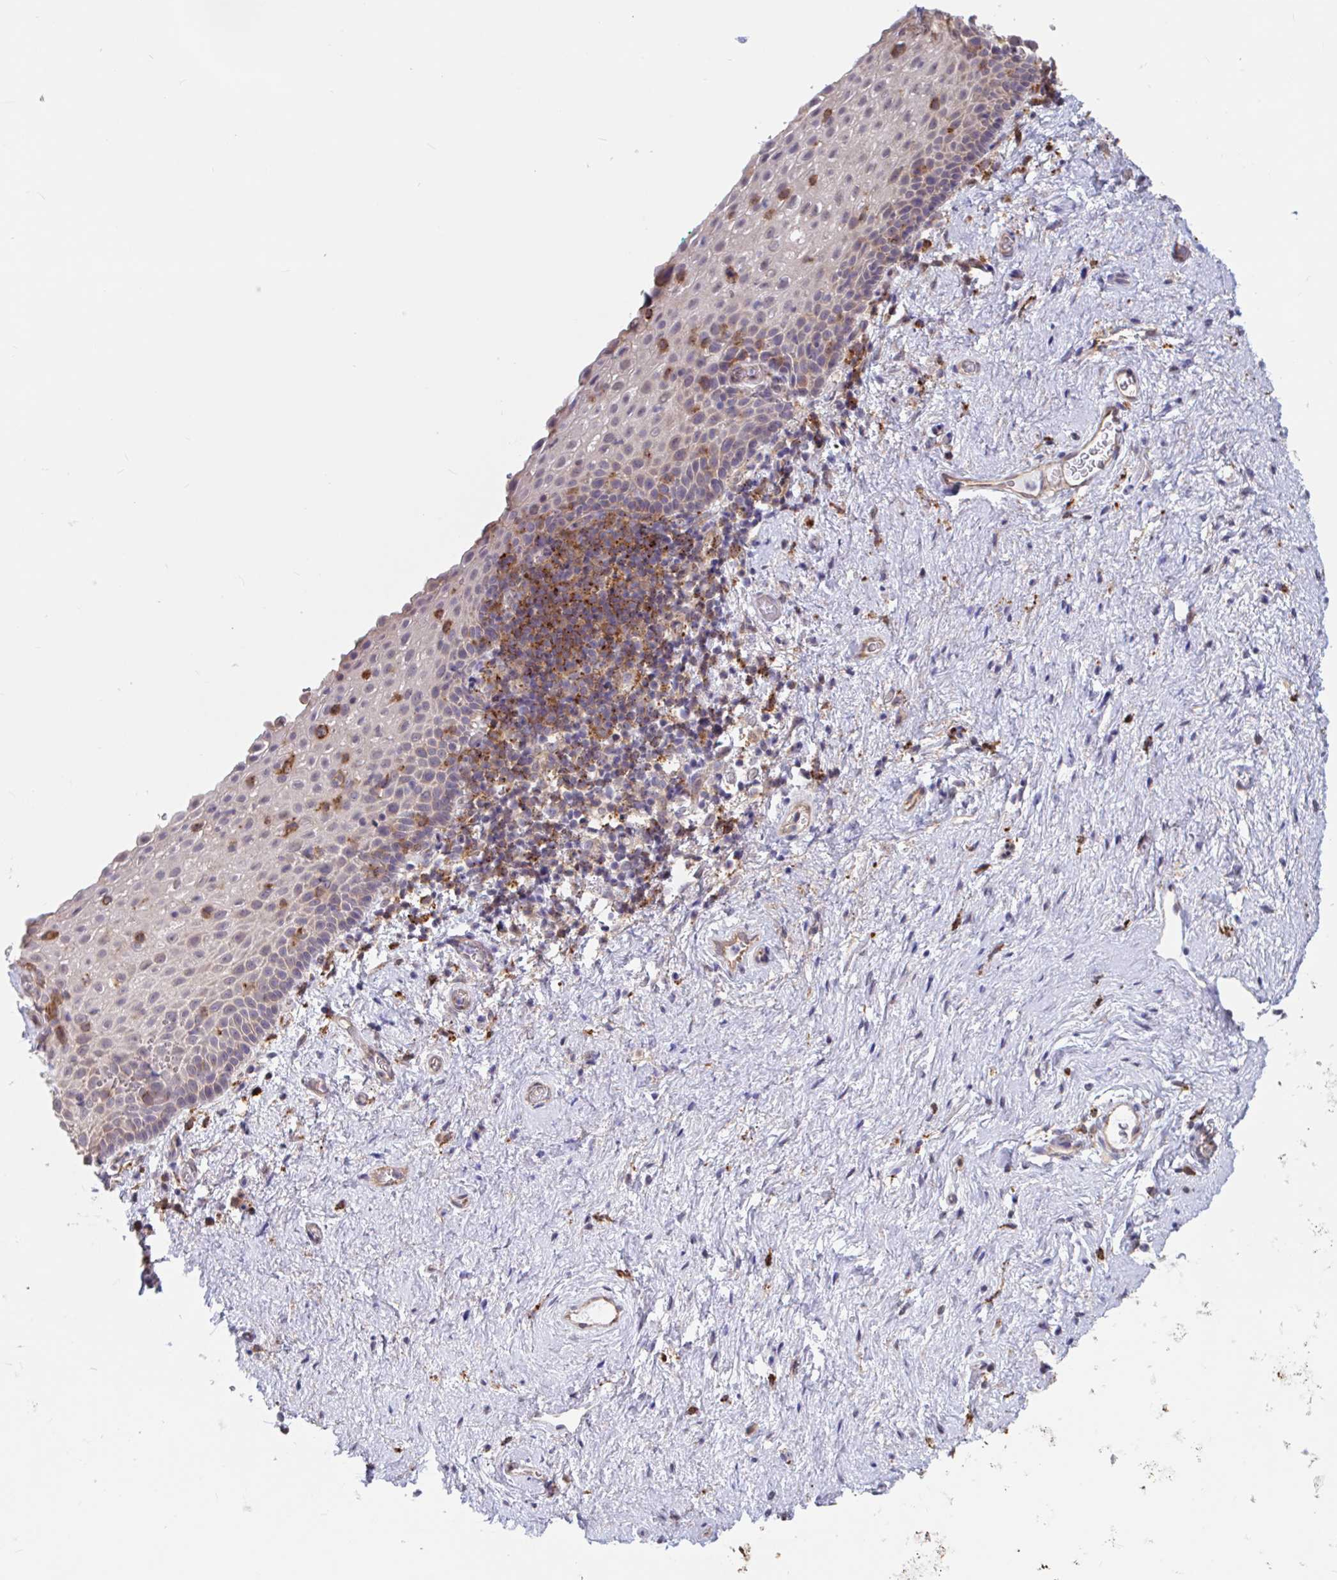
{"staining": {"intensity": "weak", "quantity": "<25%", "location": "cytoplasmic/membranous"}, "tissue": "vagina", "cell_type": "Squamous epithelial cells", "image_type": "normal", "snomed": [{"axis": "morphology", "description": "Normal tissue, NOS"}, {"axis": "topography", "description": "Vagina"}], "caption": "An IHC photomicrograph of benign vagina is shown. There is no staining in squamous epithelial cells of vagina.", "gene": "SNX8", "patient": {"sex": "female", "age": 61}}